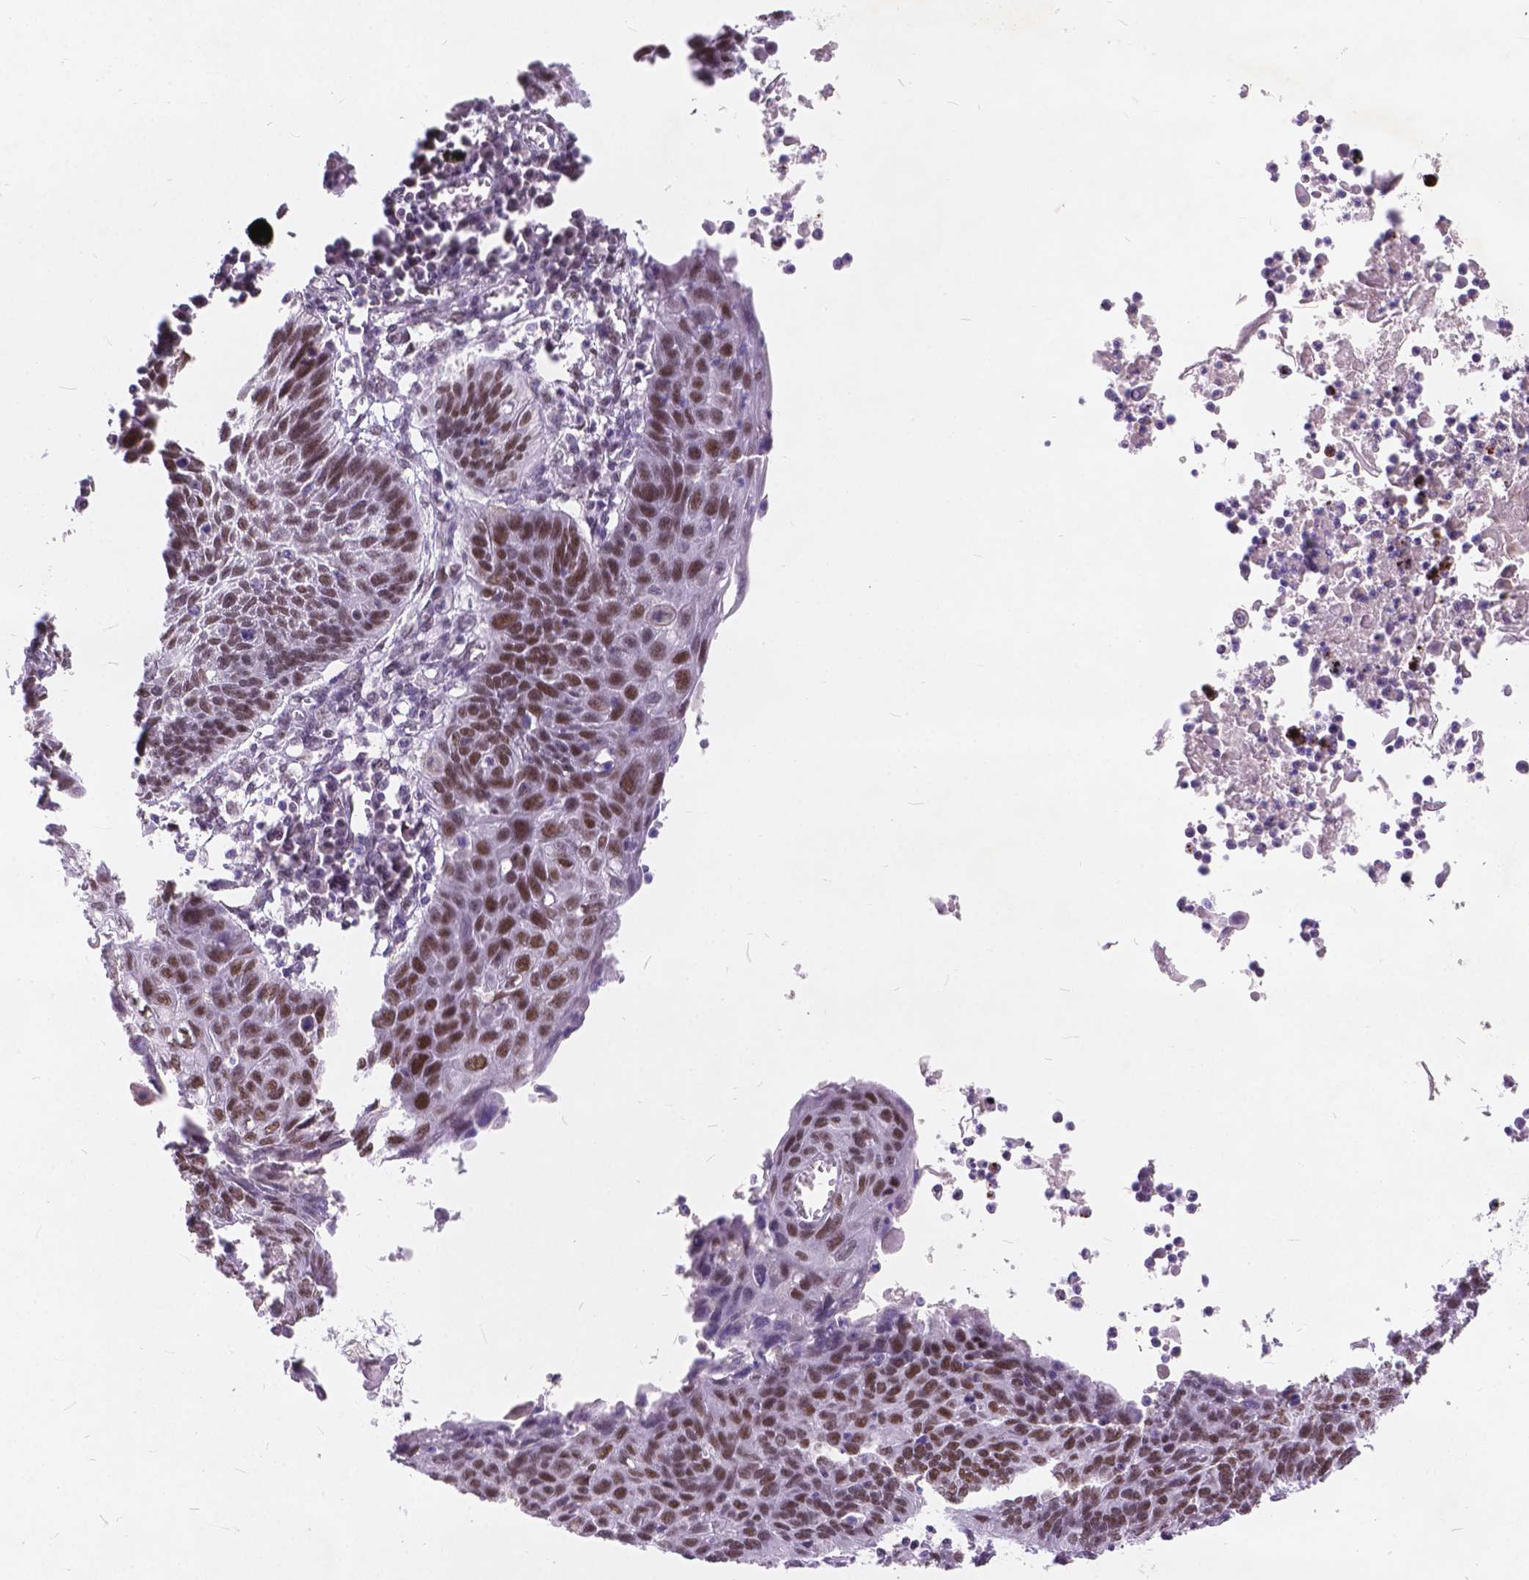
{"staining": {"intensity": "moderate", "quantity": ">75%", "location": "nuclear"}, "tissue": "lung cancer", "cell_type": "Tumor cells", "image_type": "cancer", "snomed": [{"axis": "morphology", "description": "Squamous cell carcinoma, NOS"}, {"axis": "topography", "description": "Lung"}], "caption": "A brown stain shows moderate nuclear positivity of a protein in human squamous cell carcinoma (lung) tumor cells. The protein is shown in brown color, while the nuclei are stained blue.", "gene": "FAM53A", "patient": {"sex": "male", "age": 78}}